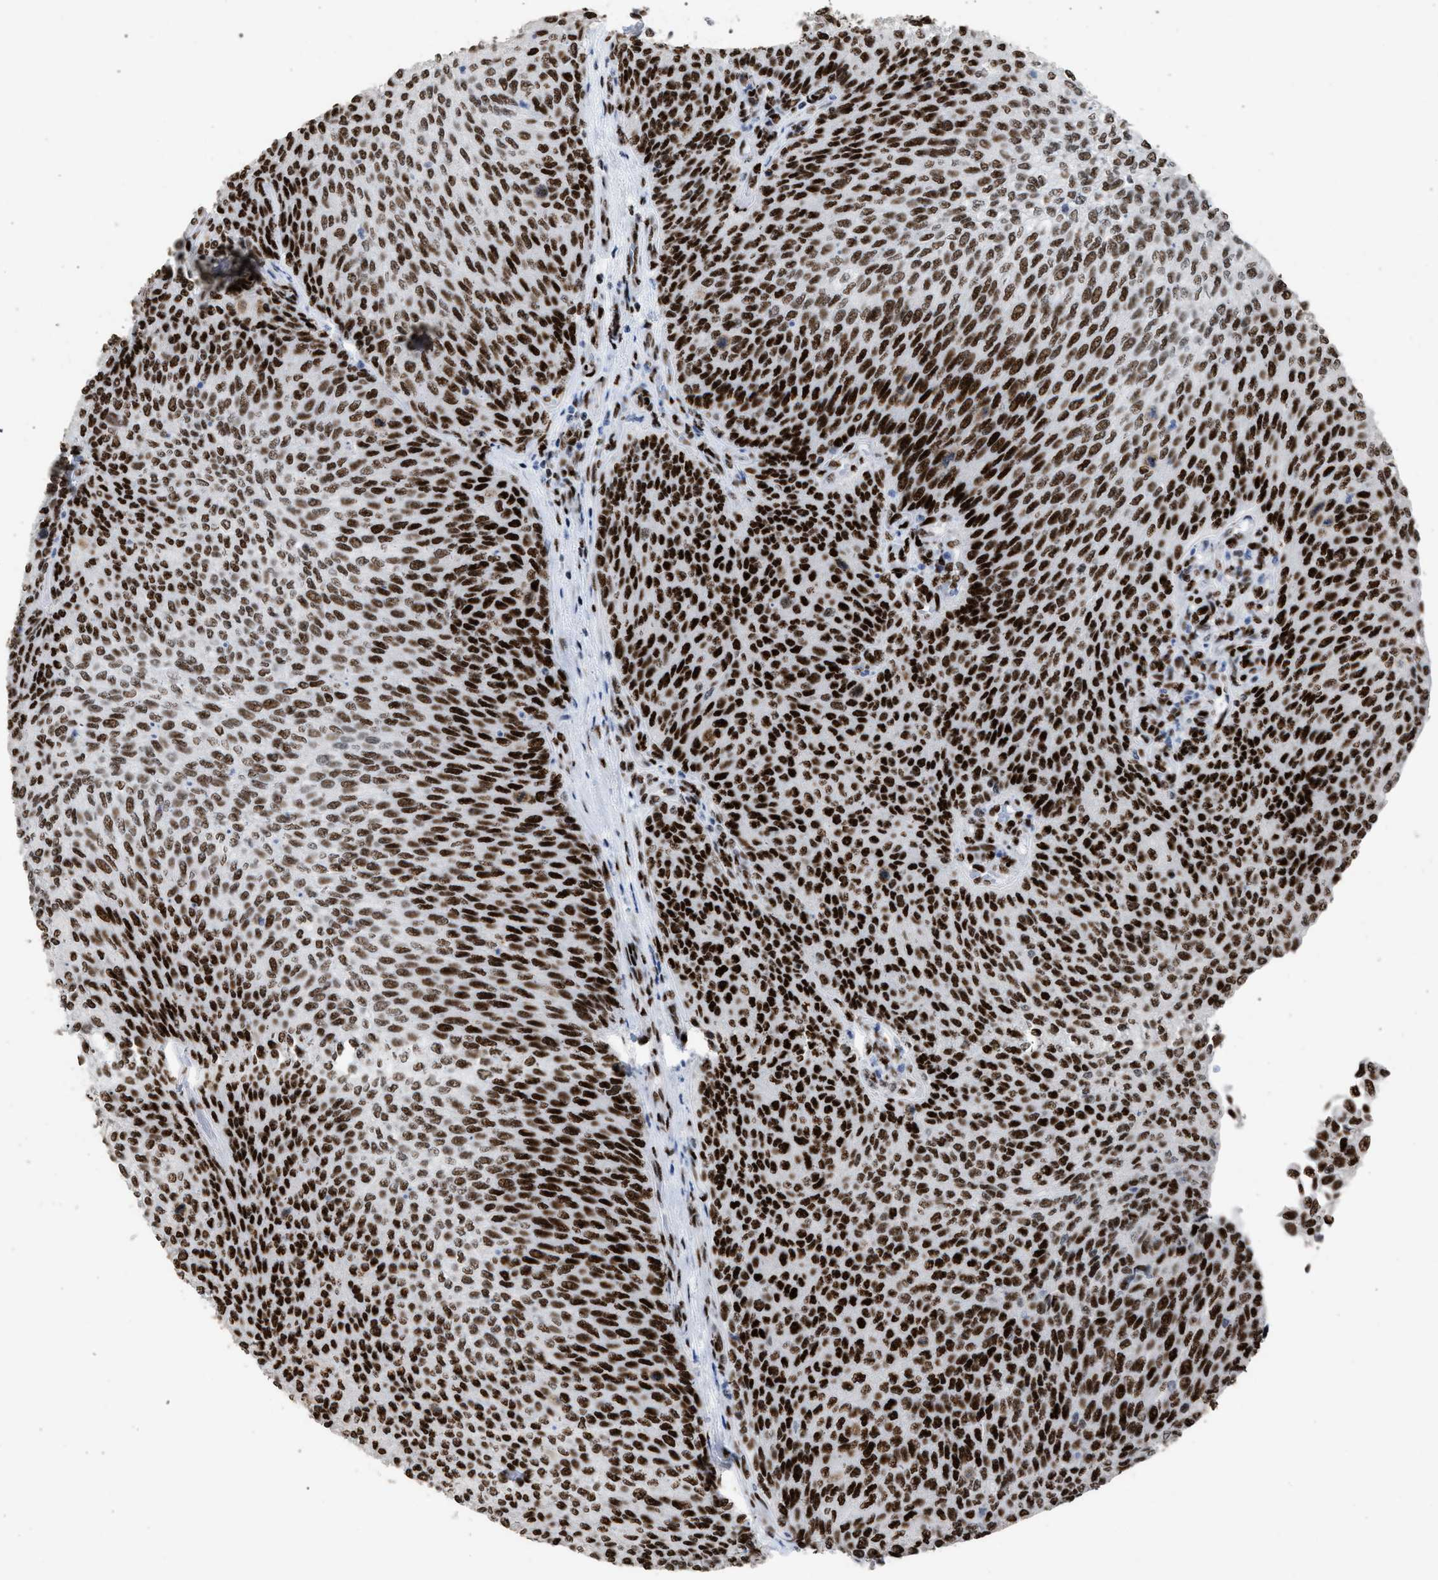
{"staining": {"intensity": "strong", "quantity": ">75%", "location": "nuclear"}, "tissue": "urothelial cancer", "cell_type": "Tumor cells", "image_type": "cancer", "snomed": [{"axis": "morphology", "description": "Urothelial carcinoma, Low grade"}, {"axis": "topography", "description": "Urinary bladder"}], "caption": "This is an image of immunohistochemistry (IHC) staining of low-grade urothelial carcinoma, which shows strong staining in the nuclear of tumor cells.", "gene": "TP53BP1", "patient": {"sex": "female", "age": 79}}